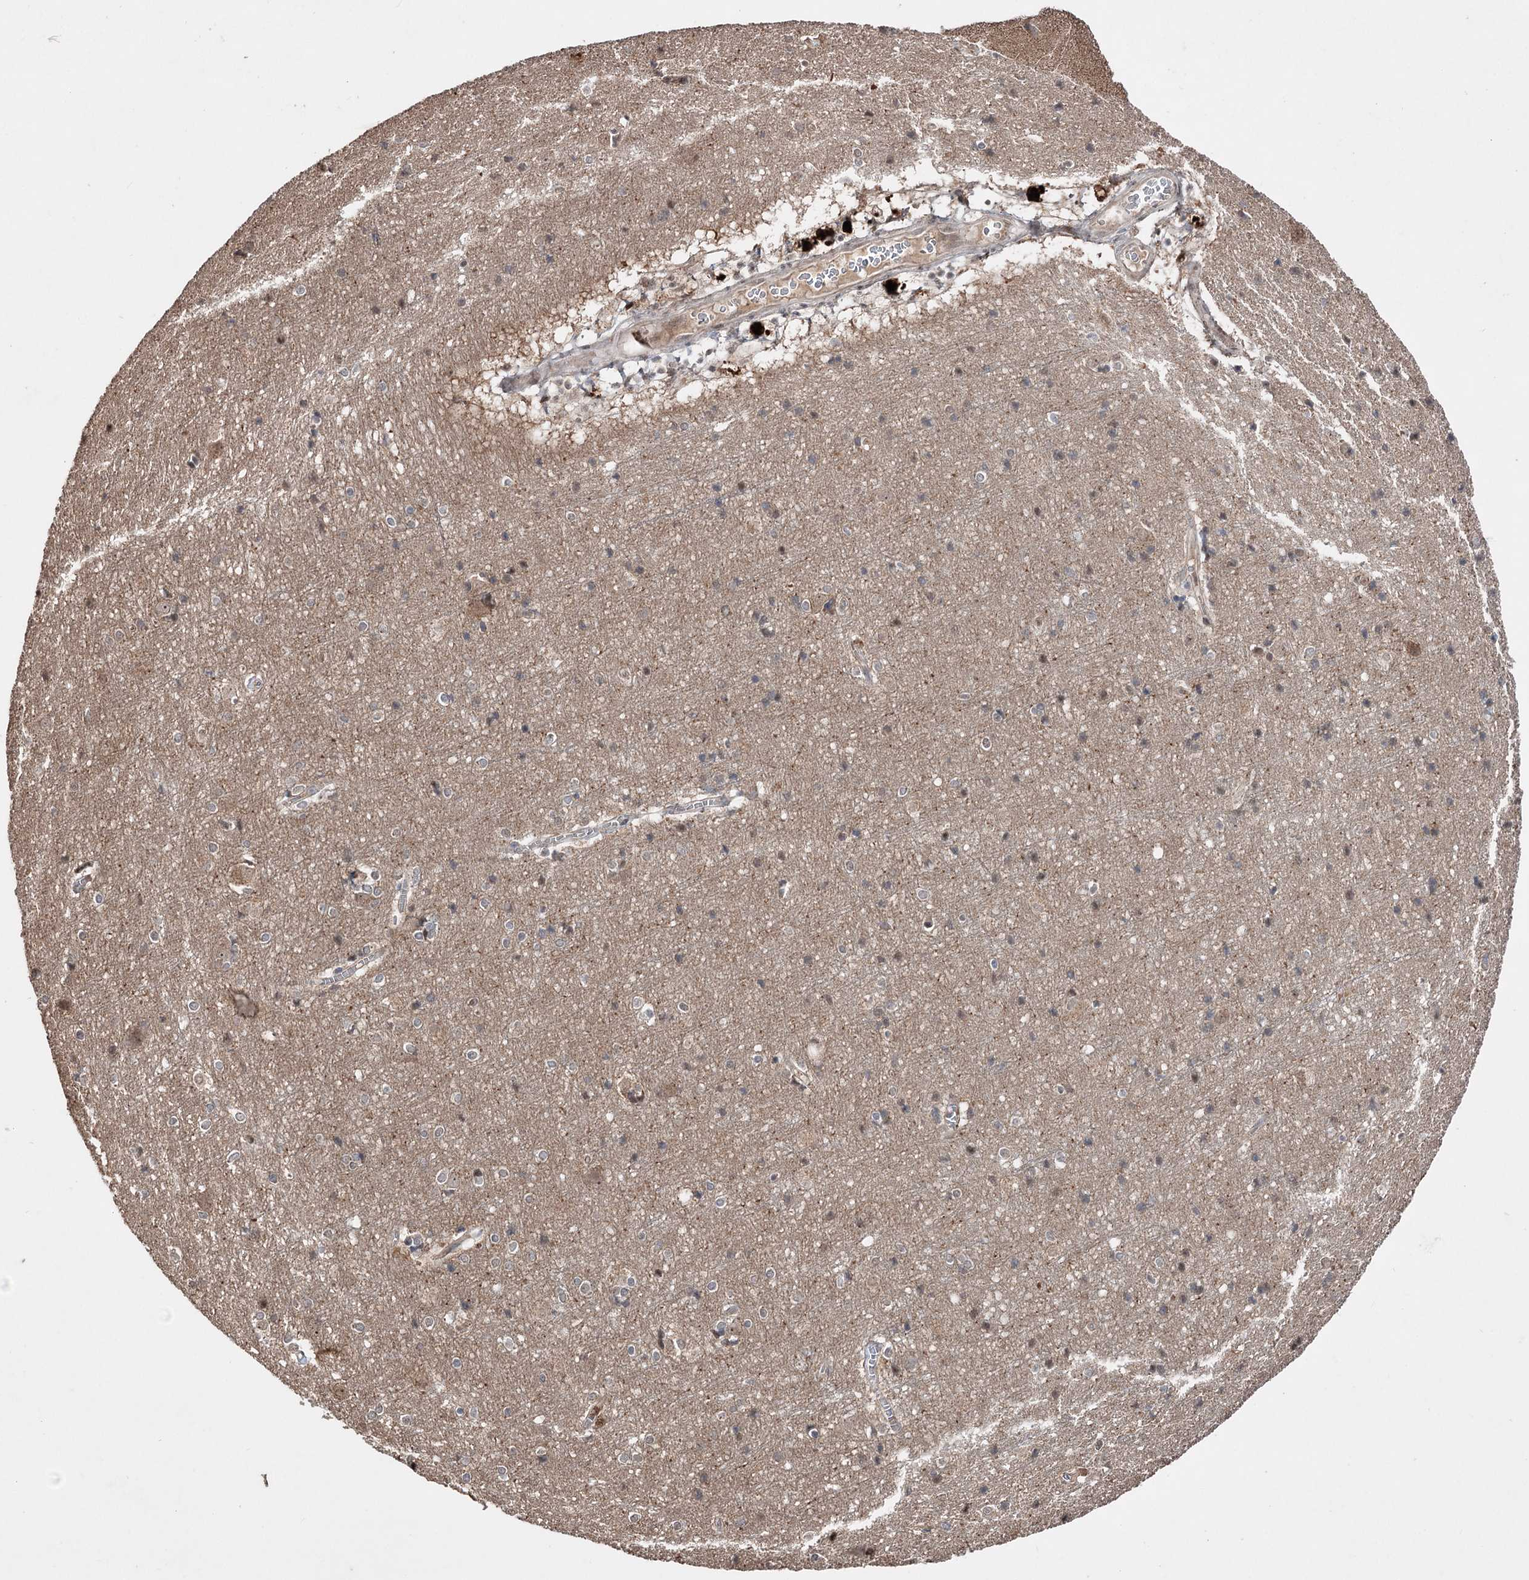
{"staining": {"intensity": "weak", "quantity": ">75%", "location": "cytoplasmic/membranous"}, "tissue": "cerebral cortex", "cell_type": "Endothelial cells", "image_type": "normal", "snomed": [{"axis": "morphology", "description": "Normal tissue, NOS"}, {"axis": "topography", "description": "Cerebral cortex"}], "caption": "Immunohistochemistry photomicrograph of normal cerebral cortex: human cerebral cortex stained using IHC exhibits low levels of weak protein expression localized specifically in the cytoplasmic/membranous of endothelial cells, appearing as a cytoplasmic/membranous brown color.", "gene": "CPNE8", "patient": {"sex": "male", "age": 54}}